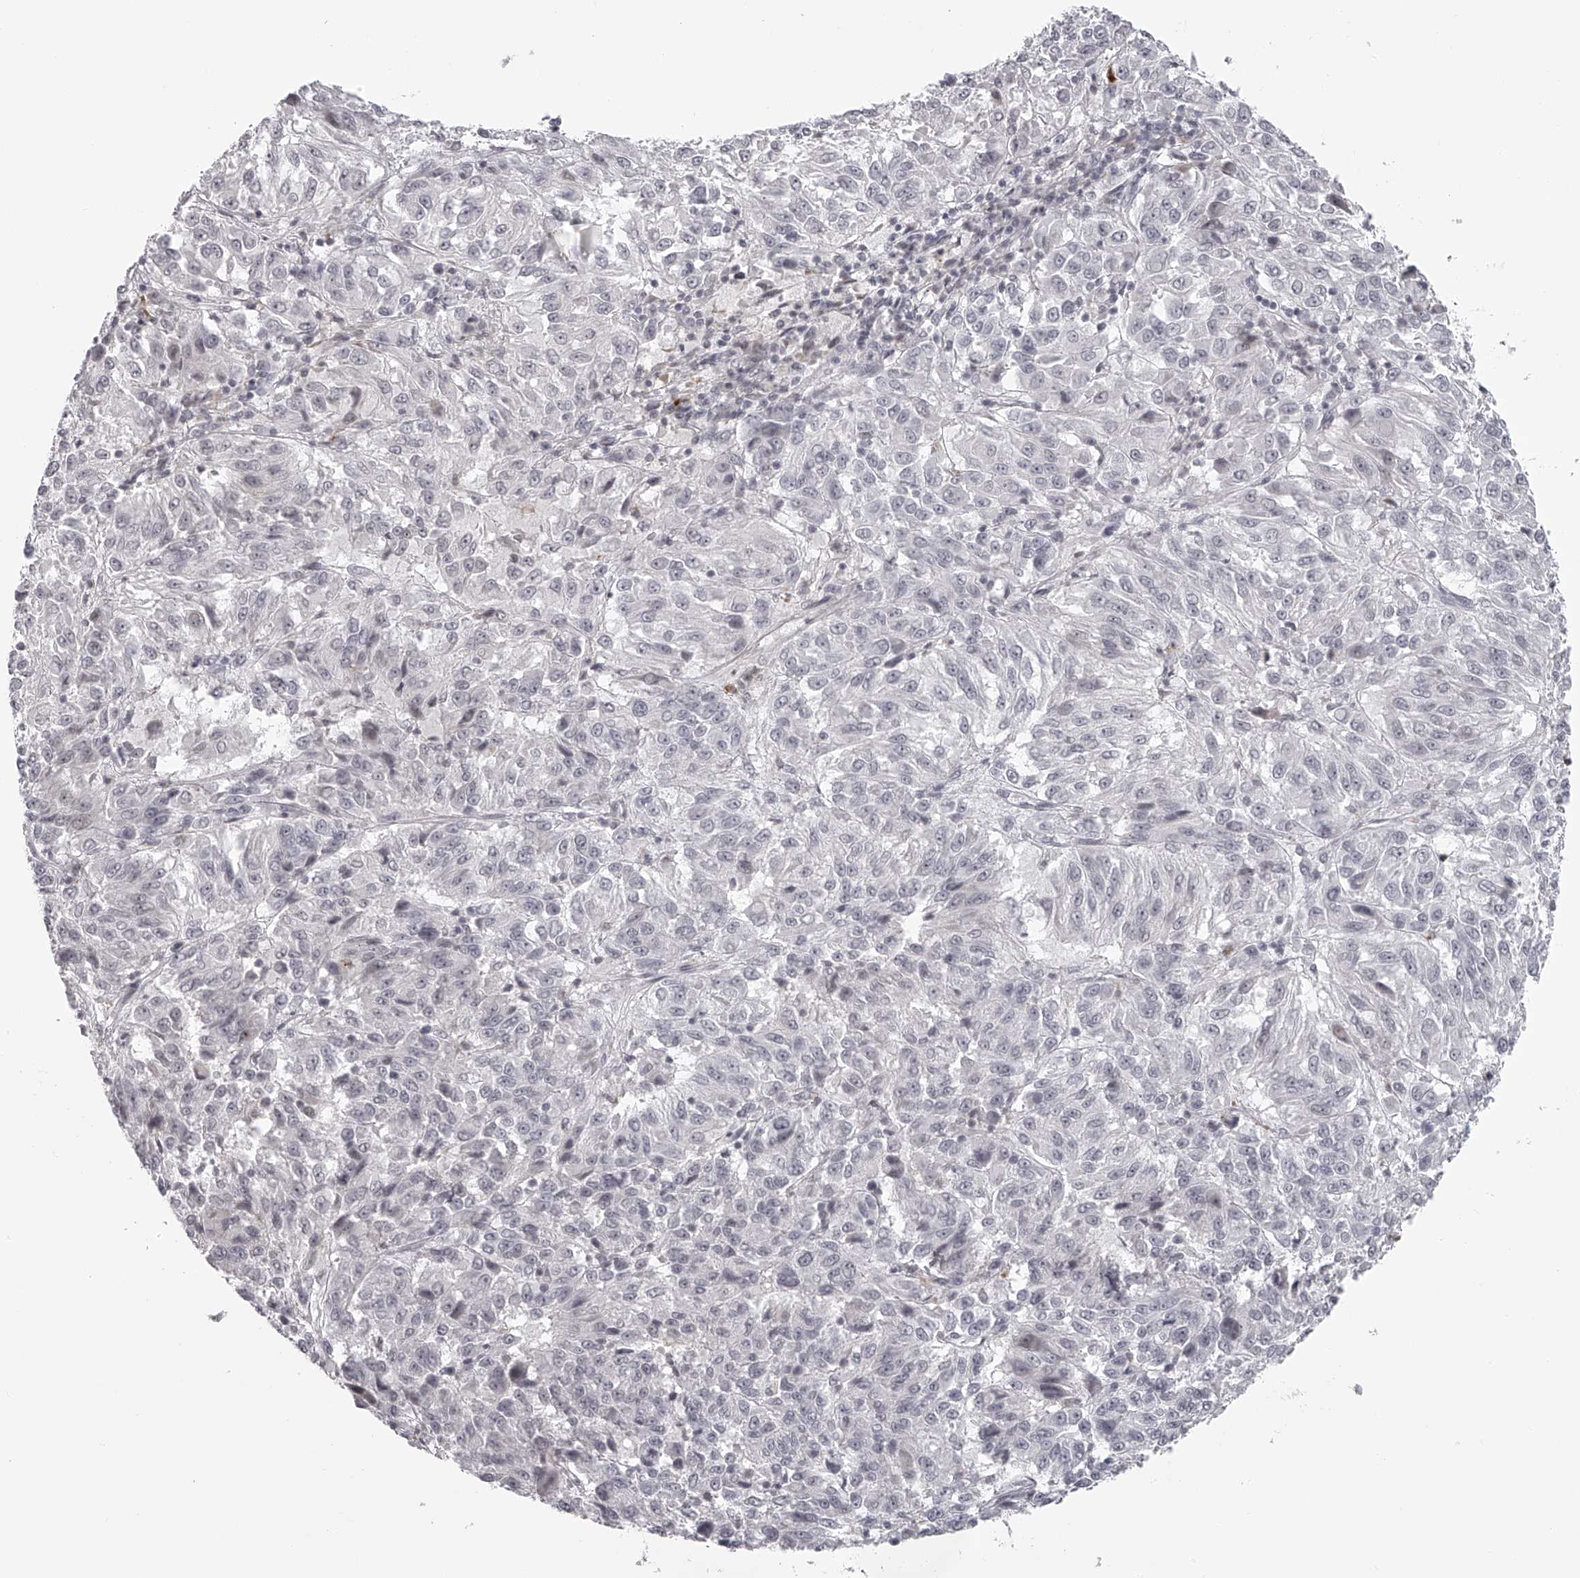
{"staining": {"intensity": "negative", "quantity": "none", "location": "none"}, "tissue": "melanoma", "cell_type": "Tumor cells", "image_type": "cancer", "snomed": [{"axis": "morphology", "description": "Malignant melanoma, Metastatic site"}, {"axis": "topography", "description": "Lung"}], "caption": "The immunohistochemistry histopathology image has no significant expression in tumor cells of malignant melanoma (metastatic site) tissue.", "gene": "RNF220", "patient": {"sex": "male", "age": 64}}